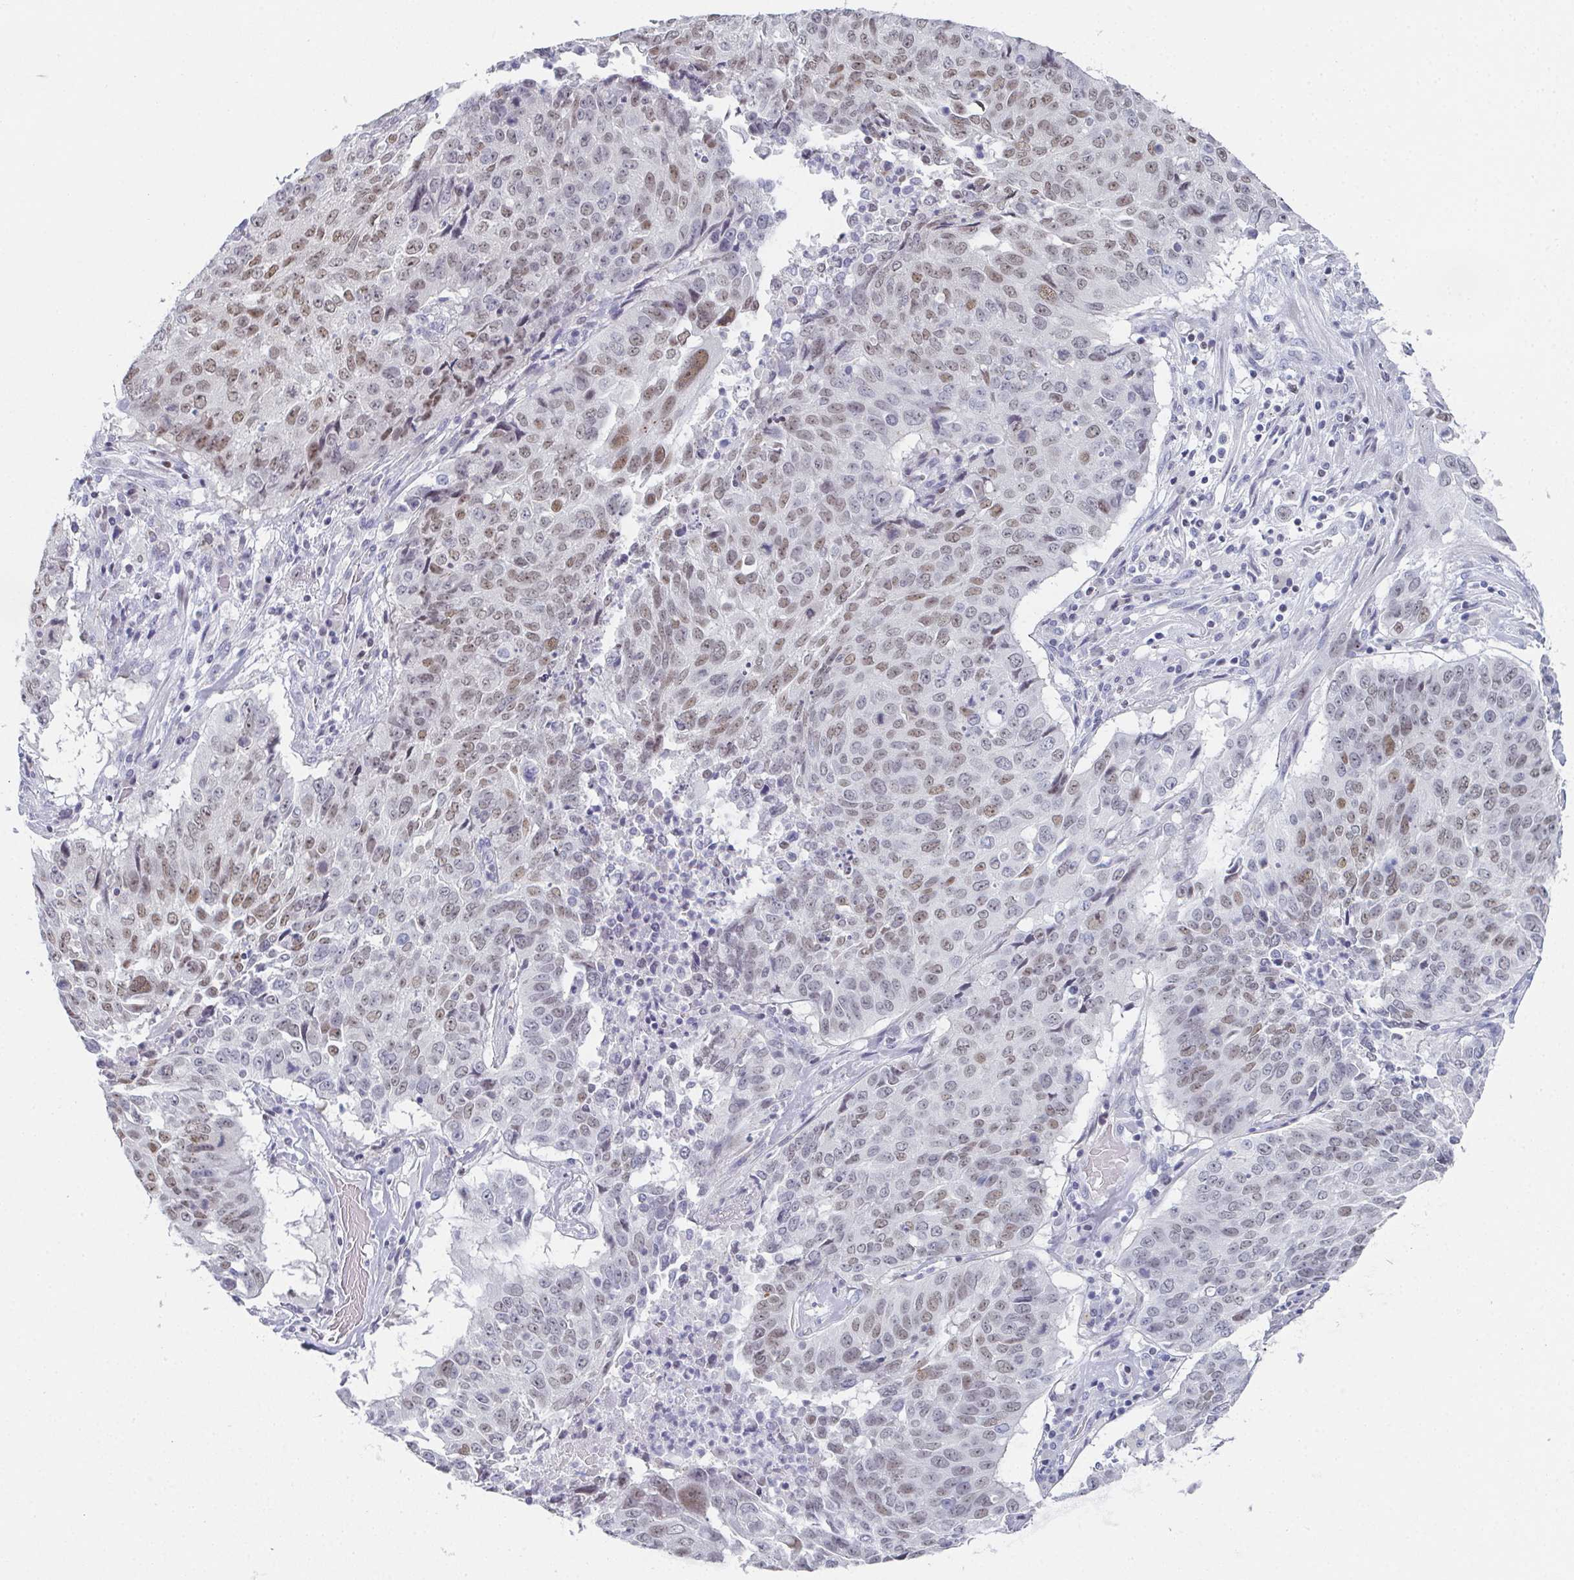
{"staining": {"intensity": "moderate", "quantity": "25%-75%", "location": "nuclear"}, "tissue": "lung cancer", "cell_type": "Tumor cells", "image_type": "cancer", "snomed": [{"axis": "morphology", "description": "Normal tissue, NOS"}, {"axis": "morphology", "description": "Squamous cell carcinoma, NOS"}, {"axis": "topography", "description": "Bronchus"}, {"axis": "topography", "description": "Lung"}], "caption": "Moderate nuclear expression for a protein is seen in about 25%-75% of tumor cells of lung cancer (squamous cell carcinoma) using immunohistochemistry.", "gene": "PYCR3", "patient": {"sex": "male", "age": 64}}